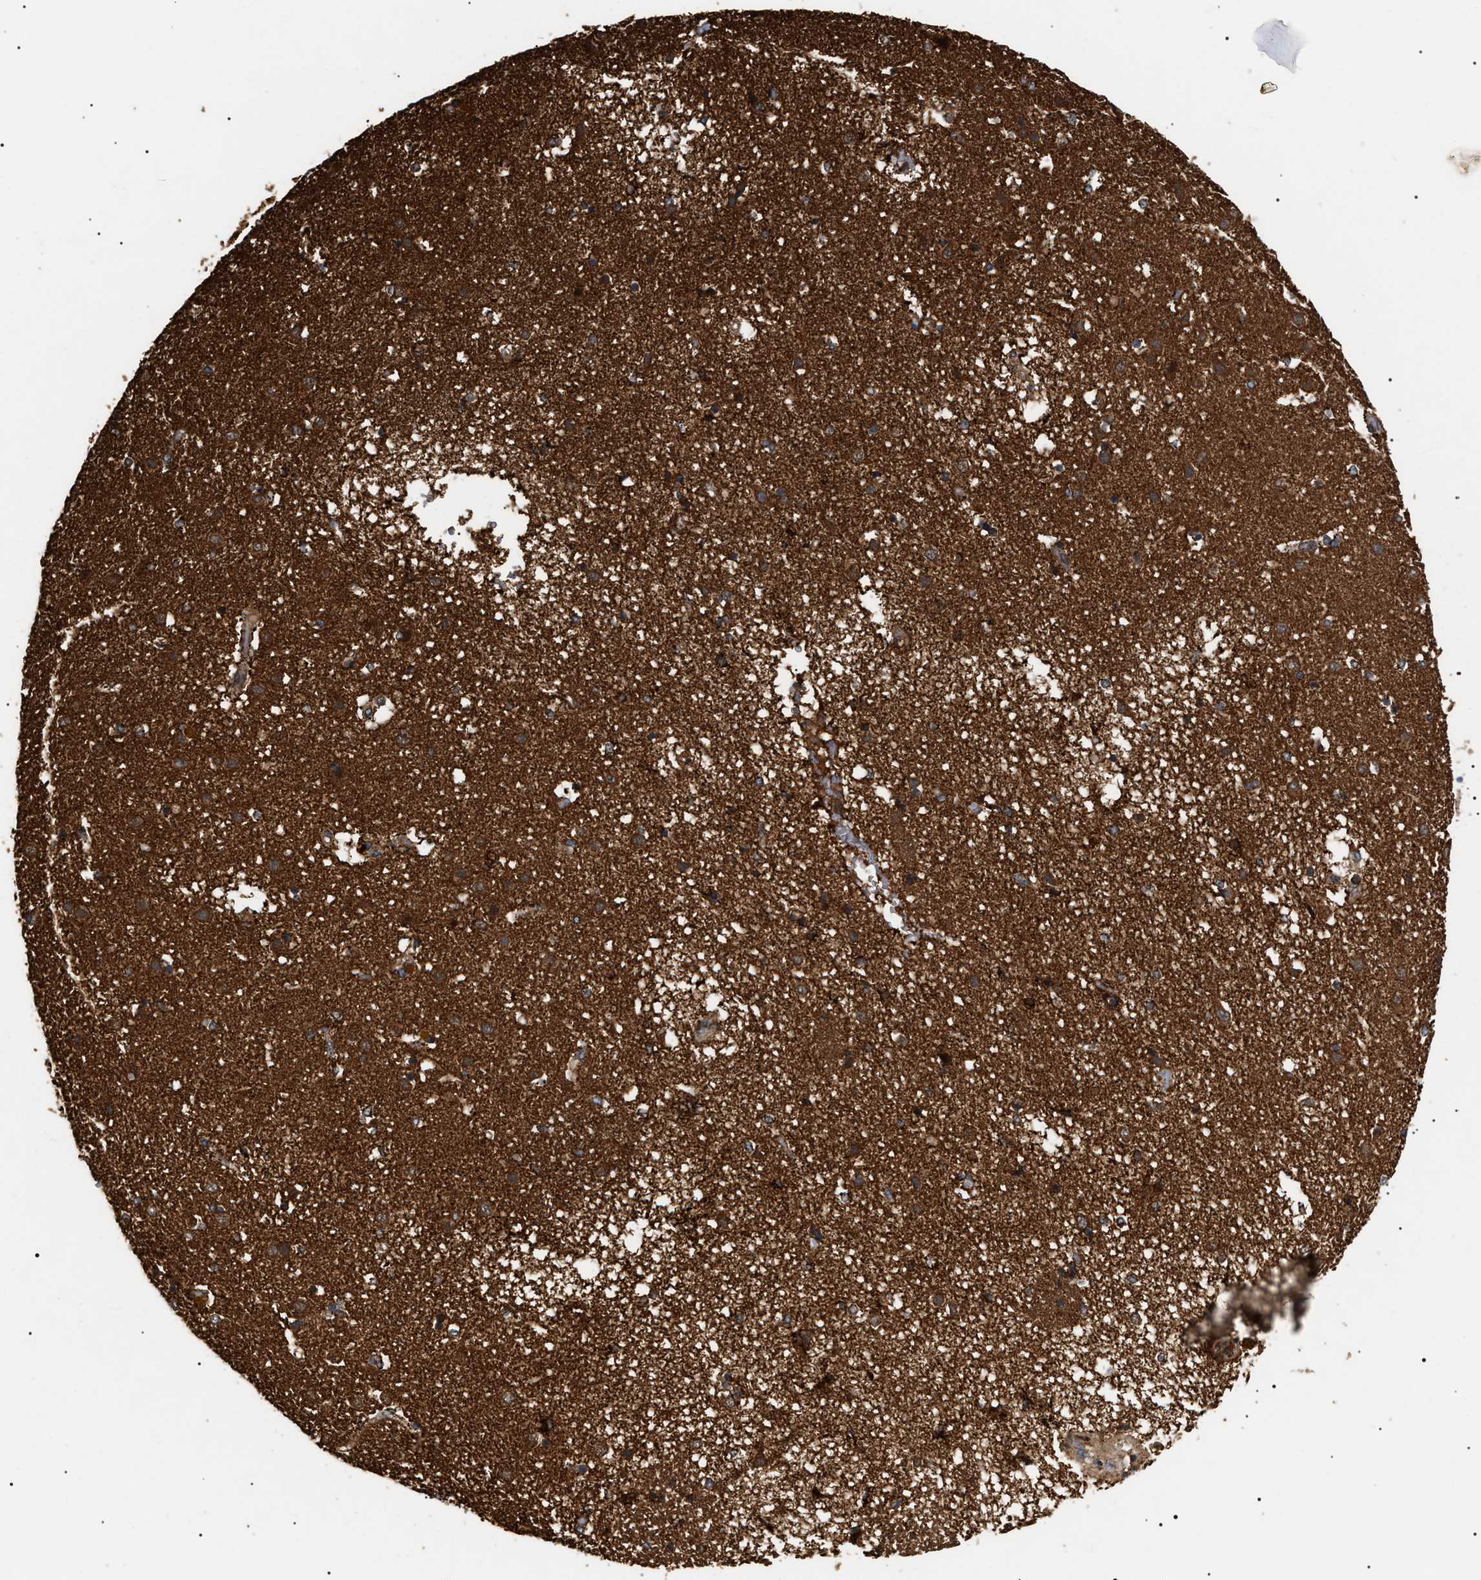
{"staining": {"intensity": "moderate", "quantity": ">75%", "location": "cytoplasmic/membranous"}, "tissue": "caudate", "cell_type": "Glial cells", "image_type": "normal", "snomed": [{"axis": "morphology", "description": "Normal tissue, NOS"}, {"axis": "topography", "description": "Lateral ventricle wall"}], "caption": "Moderate cytoplasmic/membranous positivity is appreciated in about >75% of glial cells in benign caudate.", "gene": "ZBTB26", "patient": {"sex": "male", "age": 70}}